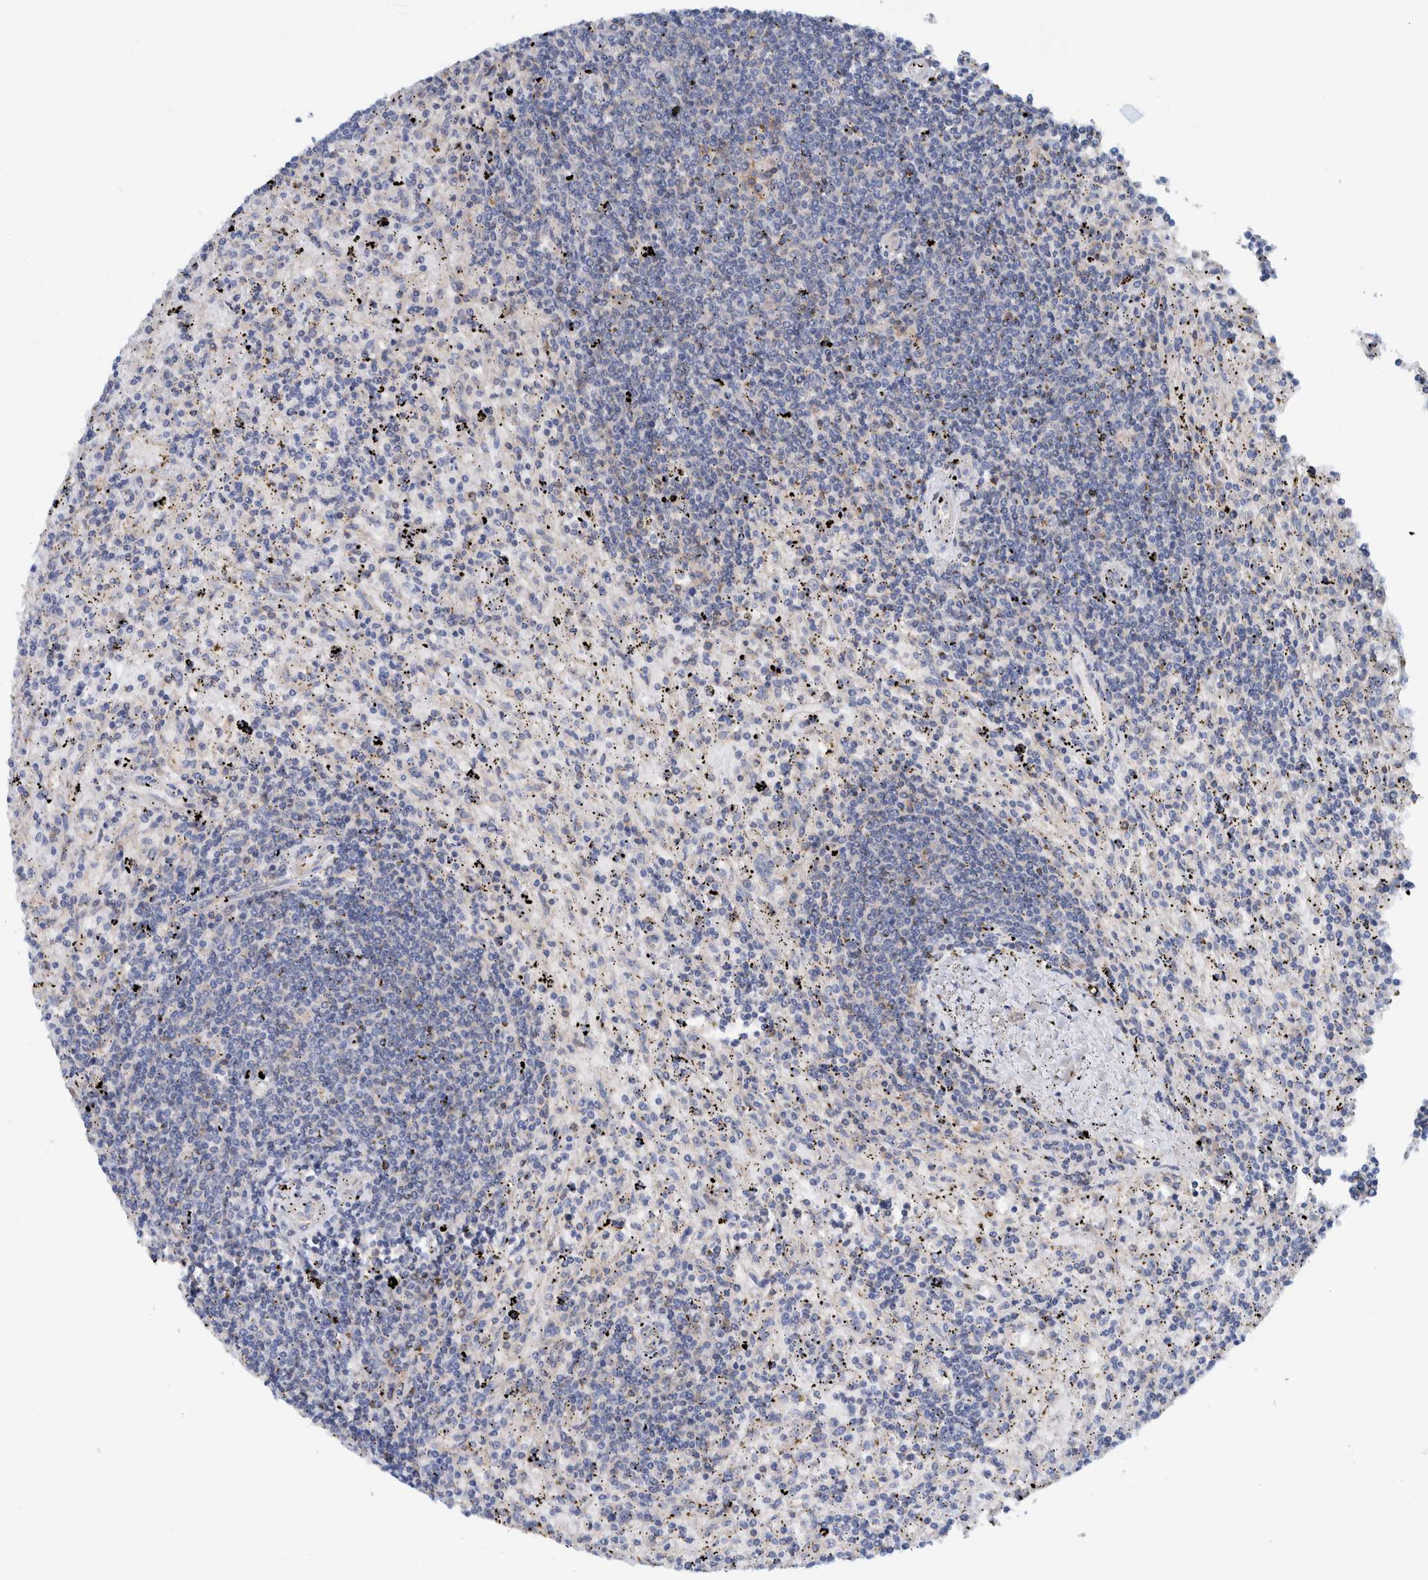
{"staining": {"intensity": "negative", "quantity": "none", "location": "none"}, "tissue": "lymphoma", "cell_type": "Tumor cells", "image_type": "cancer", "snomed": [{"axis": "morphology", "description": "Malignant lymphoma, non-Hodgkin's type, Low grade"}, {"axis": "topography", "description": "Spleen"}], "caption": "Immunohistochemical staining of low-grade malignant lymphoma, non-Hodgkin's type reveals no significant positivity in tumor cells.", "gene": "CCM2", "patient": {"sex": "male", "age": 76}}